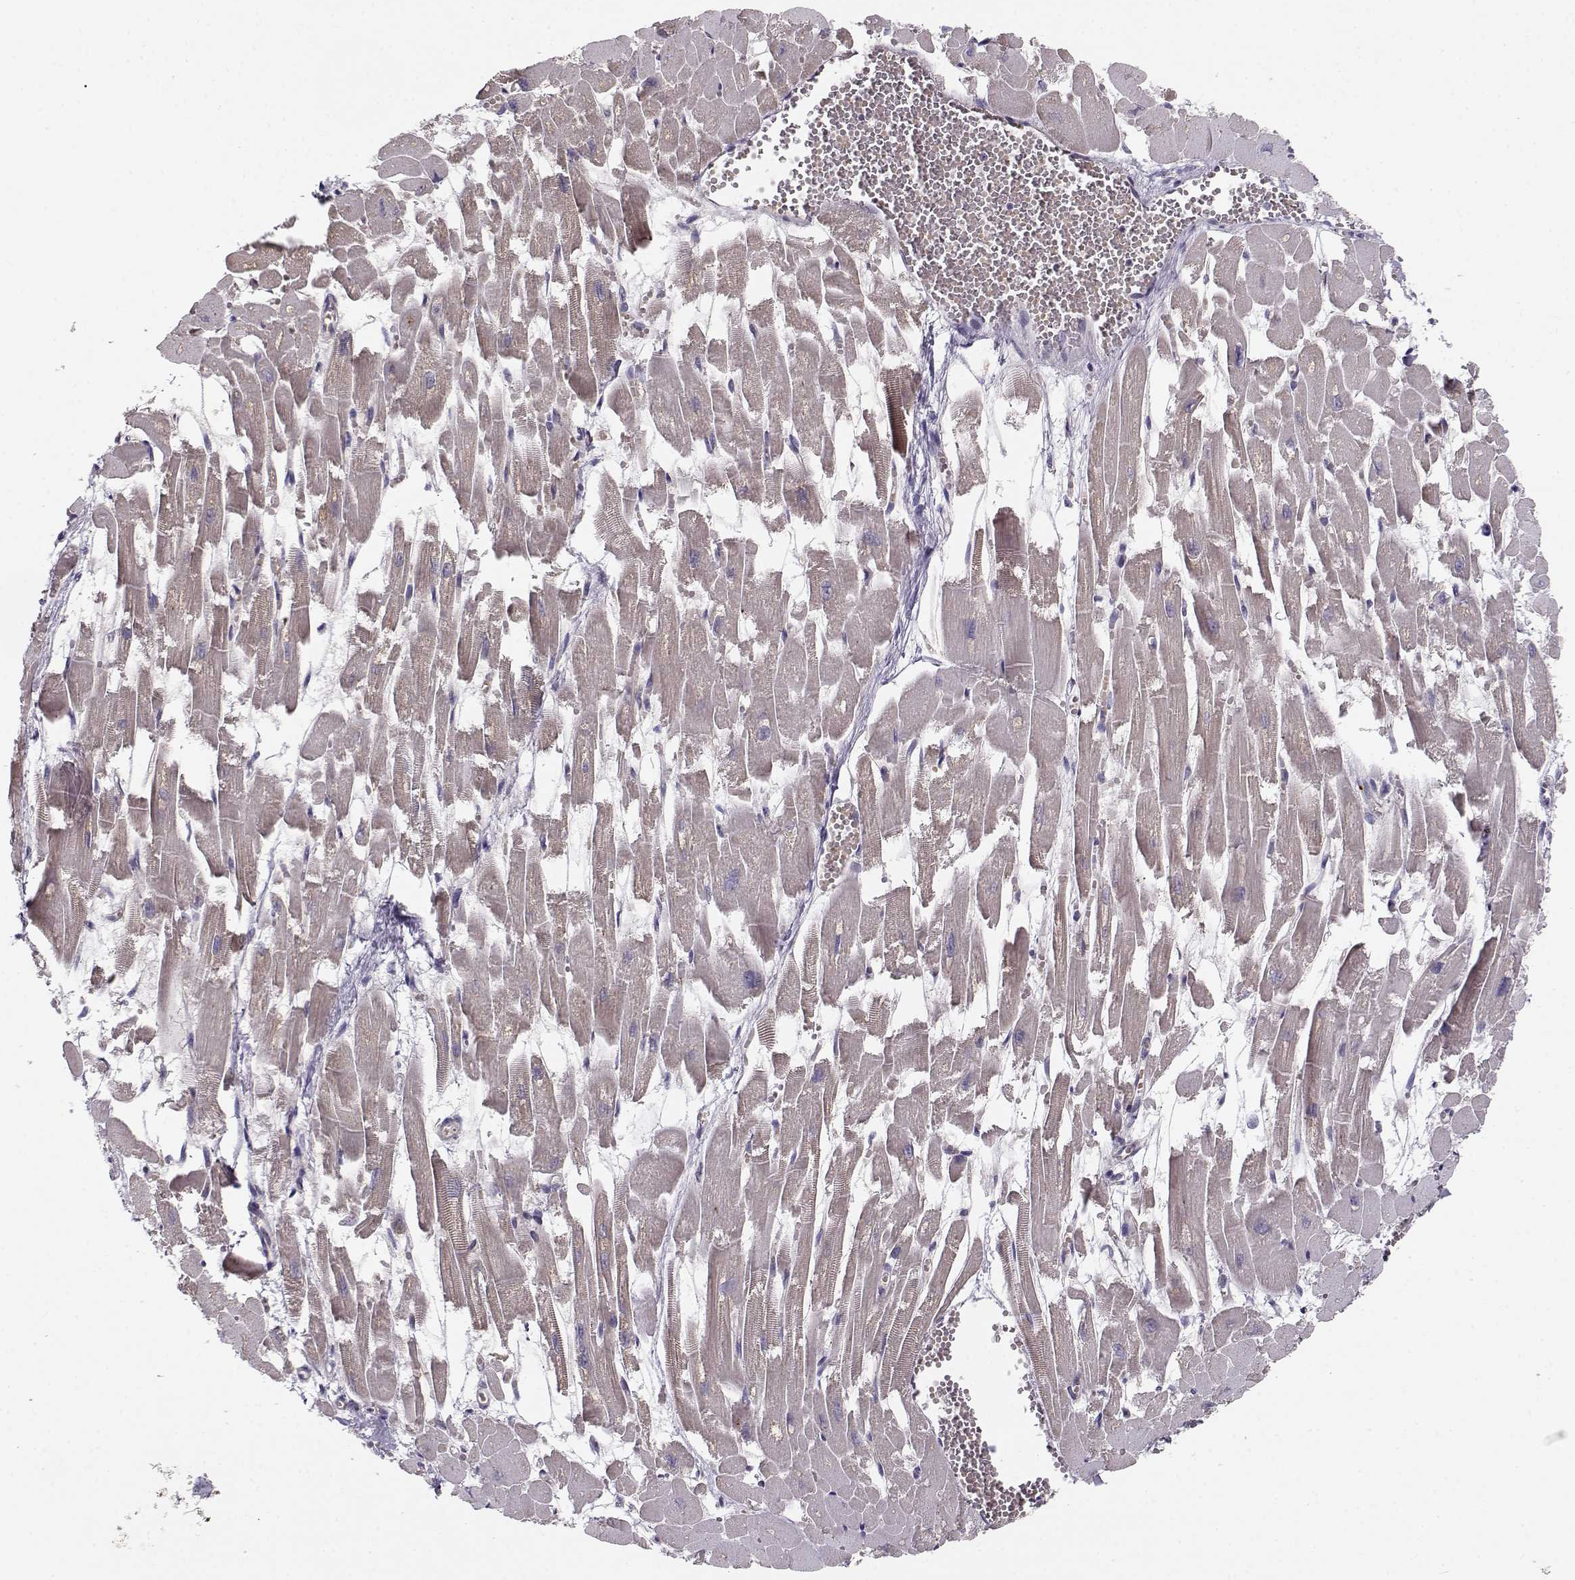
{"staining": {"intensity": "negative", "quantity": "none", "location": "none"}, "tissue": "heart muscle", "cell_type": "Cardiomyocytes", "image_type": "normal", "snomed": [{"axis": "morphology", "description": "Normal tissue, NOS"}, {"axis": "topography", "description": "Heart"}], "caption": "Immunohistochemistry (IHC) of unremarkable human heart muscle displays no expression in cardiomyocytes. (DAB (3,3'-diaminobenzidine) immunohistochemistry (IHC) with hematoxylin counter stain).", "gene": "SLC4A5", "patient": {"sex": "female", "age": 52}}